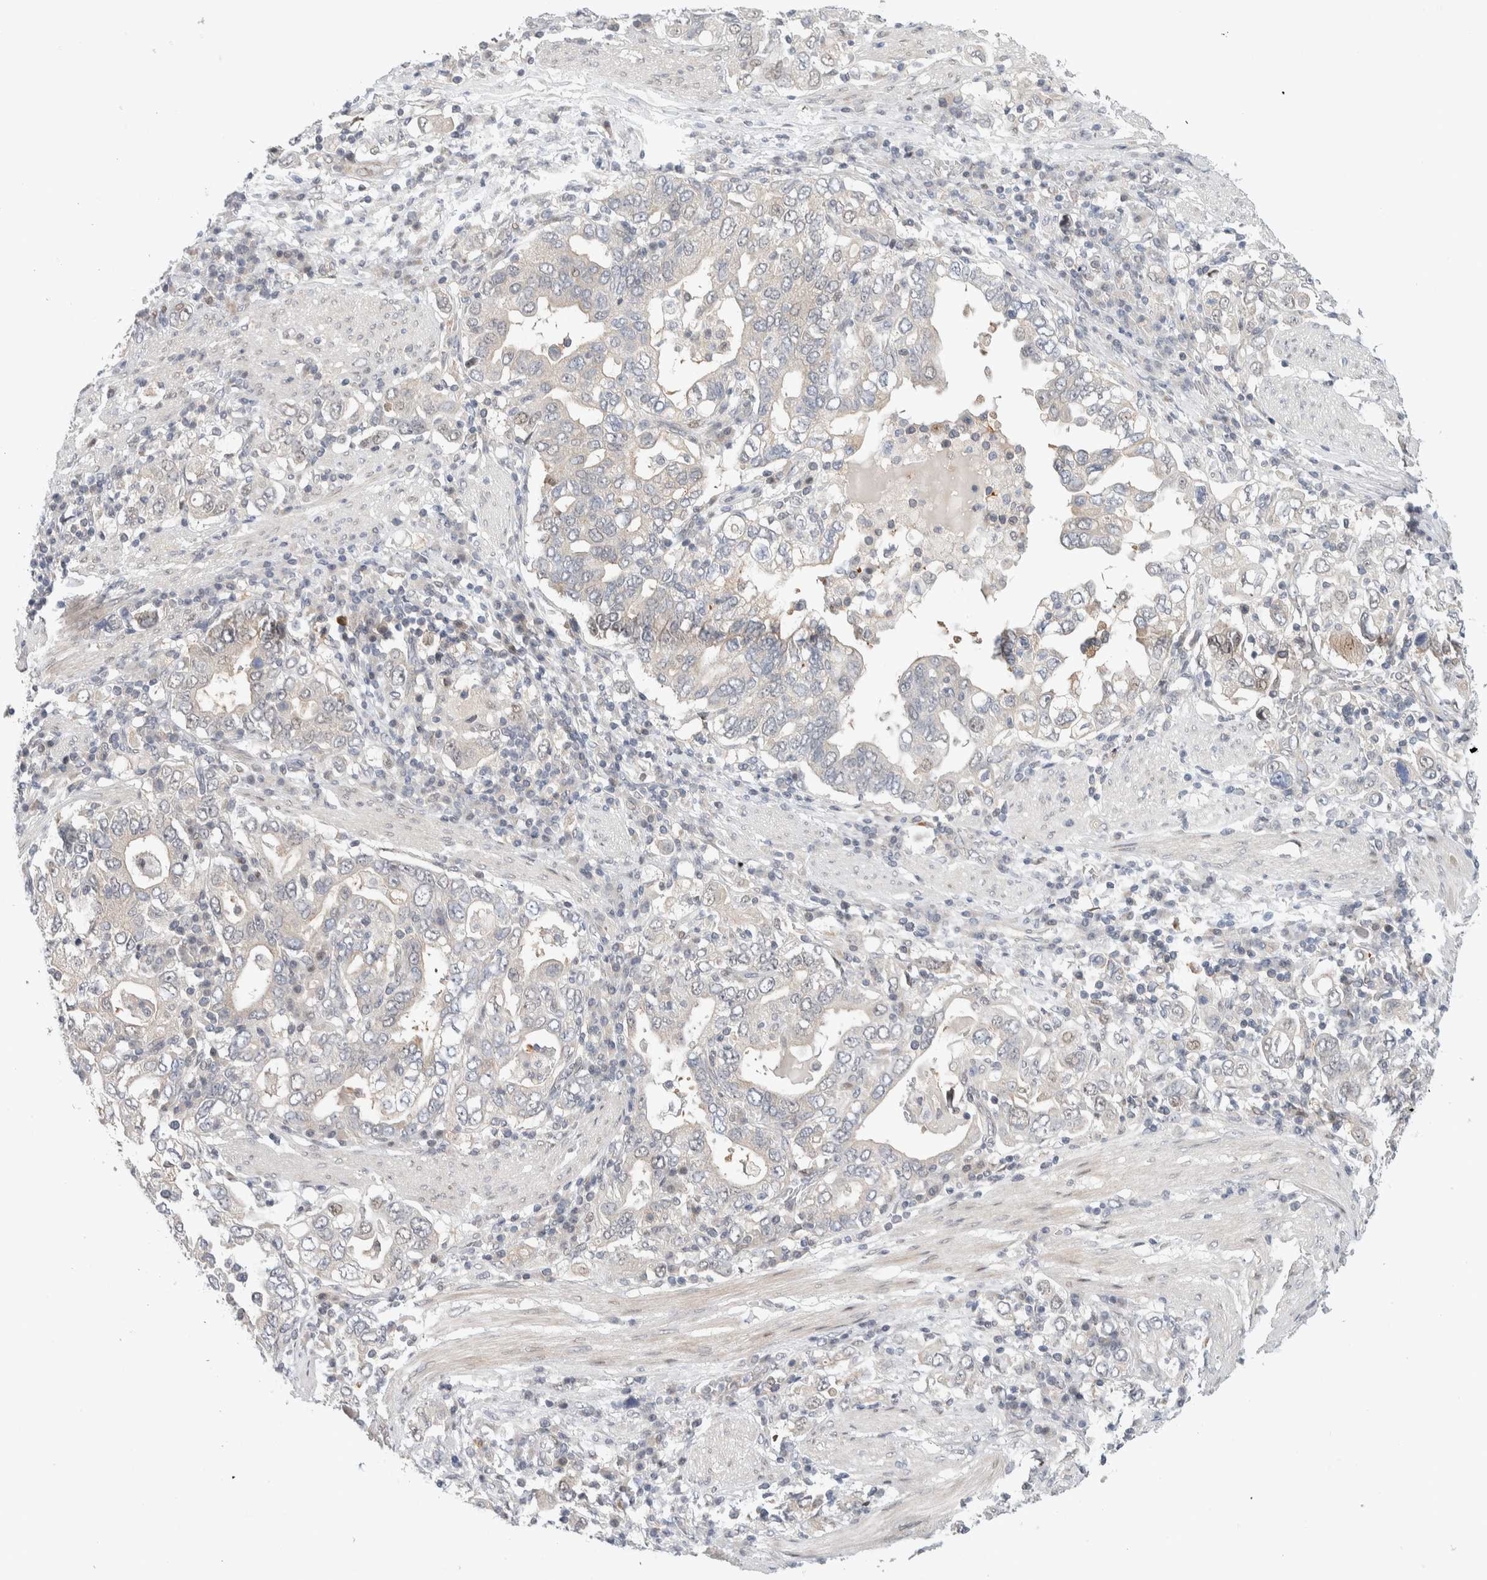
{"staining": {"intensity": "negative", "quantity": "none", "location": "none"}, "tissue": "stomach cancer", "cell_type": "Tumor cells", "image_type": "cancer", "snomed": [{"axis": "morphology", "description": "Adenocarcinoma, NOS"}, {"axis": "topography", "description": "Stomach, upper"}], "caption": "Immunohistochemical staining of human stomach adenocarcinoma exhibits no significant staining in tumor cells.", "gene": "NCR3LG1", "patient": {"sex": "male", "age": 62}}